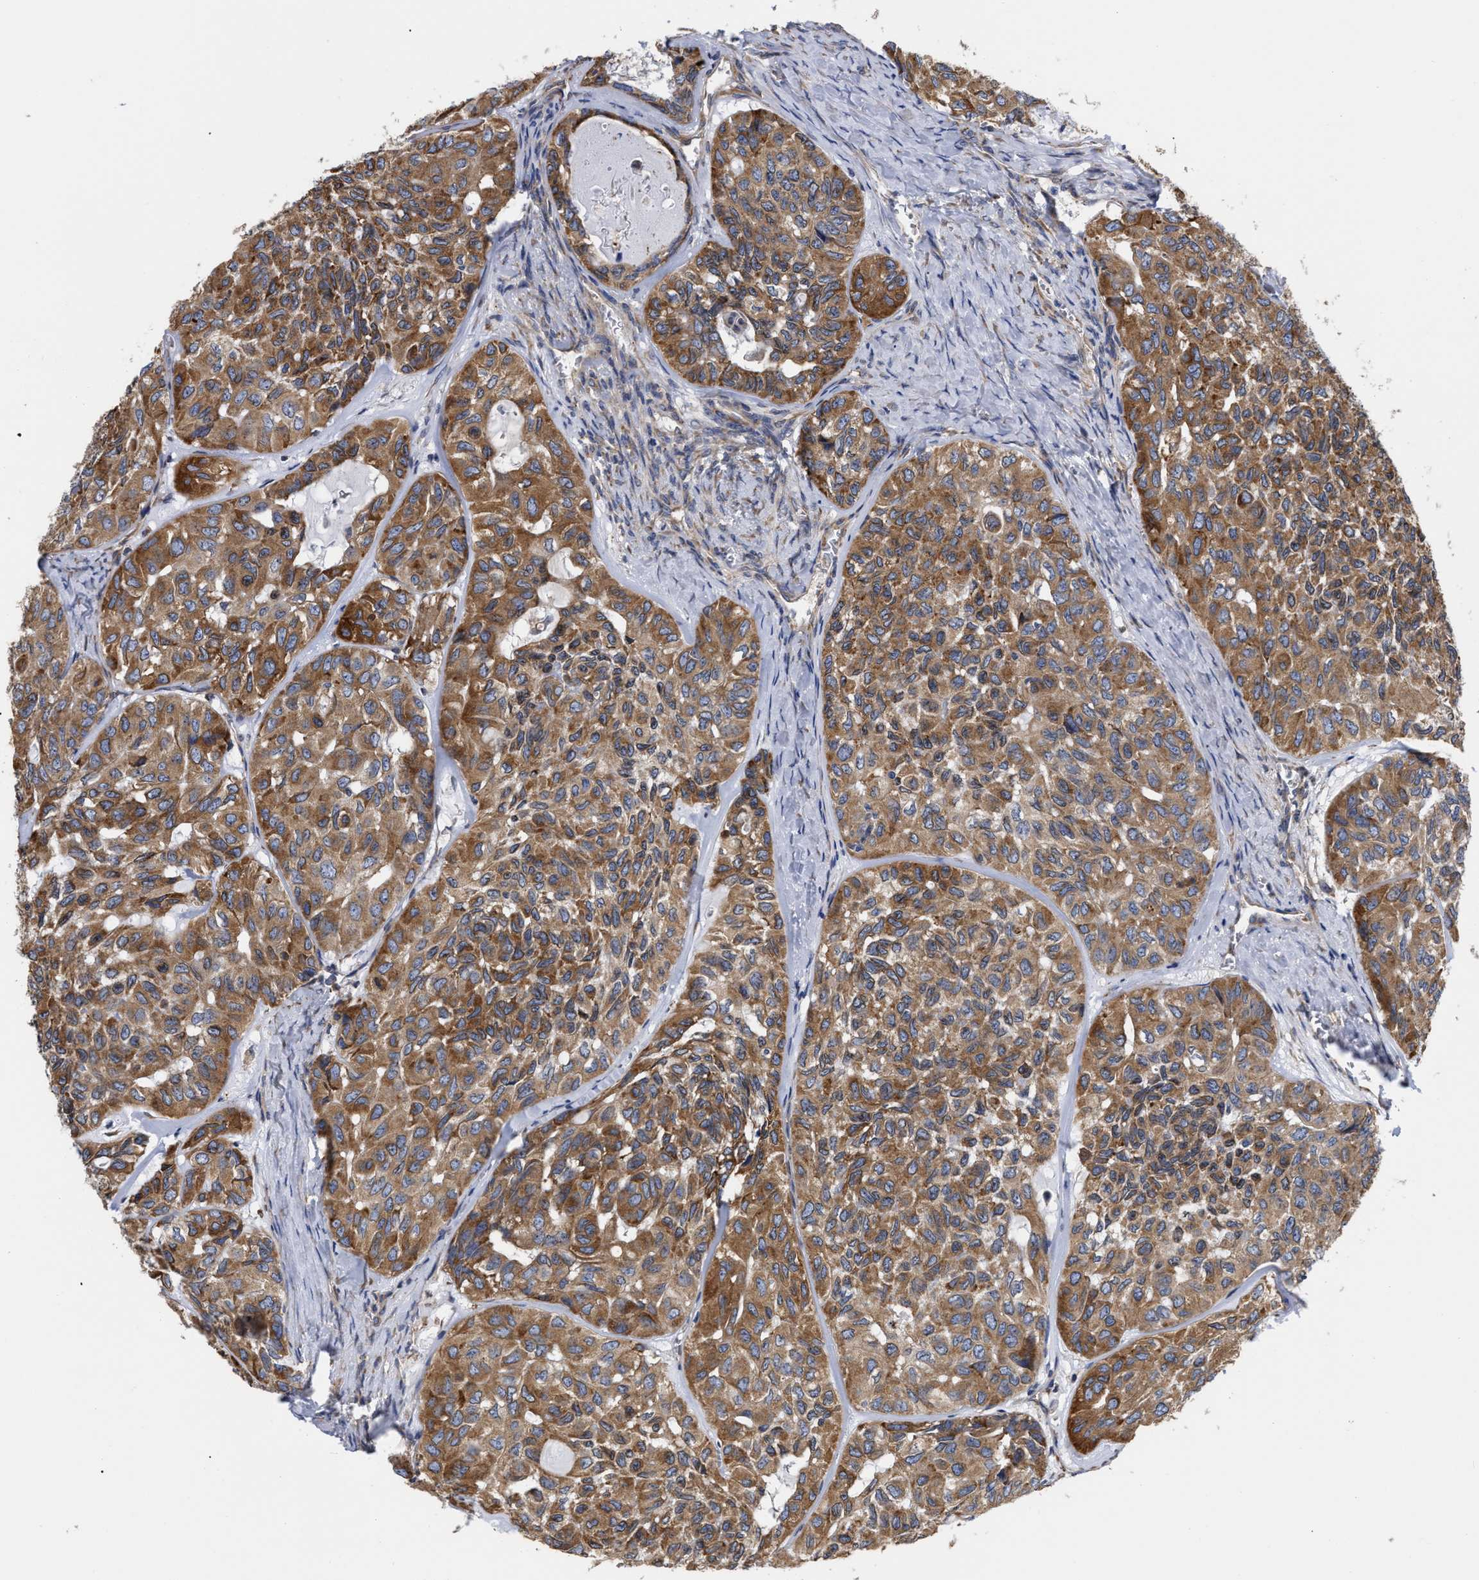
{"staining": {"intensity": "moderate", "quantity": ">75%", "location": "cytoplasmic/membranous"}, "tissue": "head and neck cancer", "cell_type": "Tumor cells", "image_type": "cancer", "snomed": [{"axis": "morphology", "description": "Adenocarcinoma, NOS"}, {"axis": "topography", "description": "Salivary gland, NOS"}, {"axis": "topography", "description": "Head-Neck"}], "caption": "A photomicrograph of head and neck adenocarcinoma stained for a protein demonstrates moderate cytoplasmic/membranous brown staining in tumor cells. (Stains: DAB (3,3'-diaminobenzidine) in brown, nuclei in blue, Microscopy: brightfield microscopy at high magnification).", "gene": "CFAP298", "patient": {"sex": "female", "age": 76}}